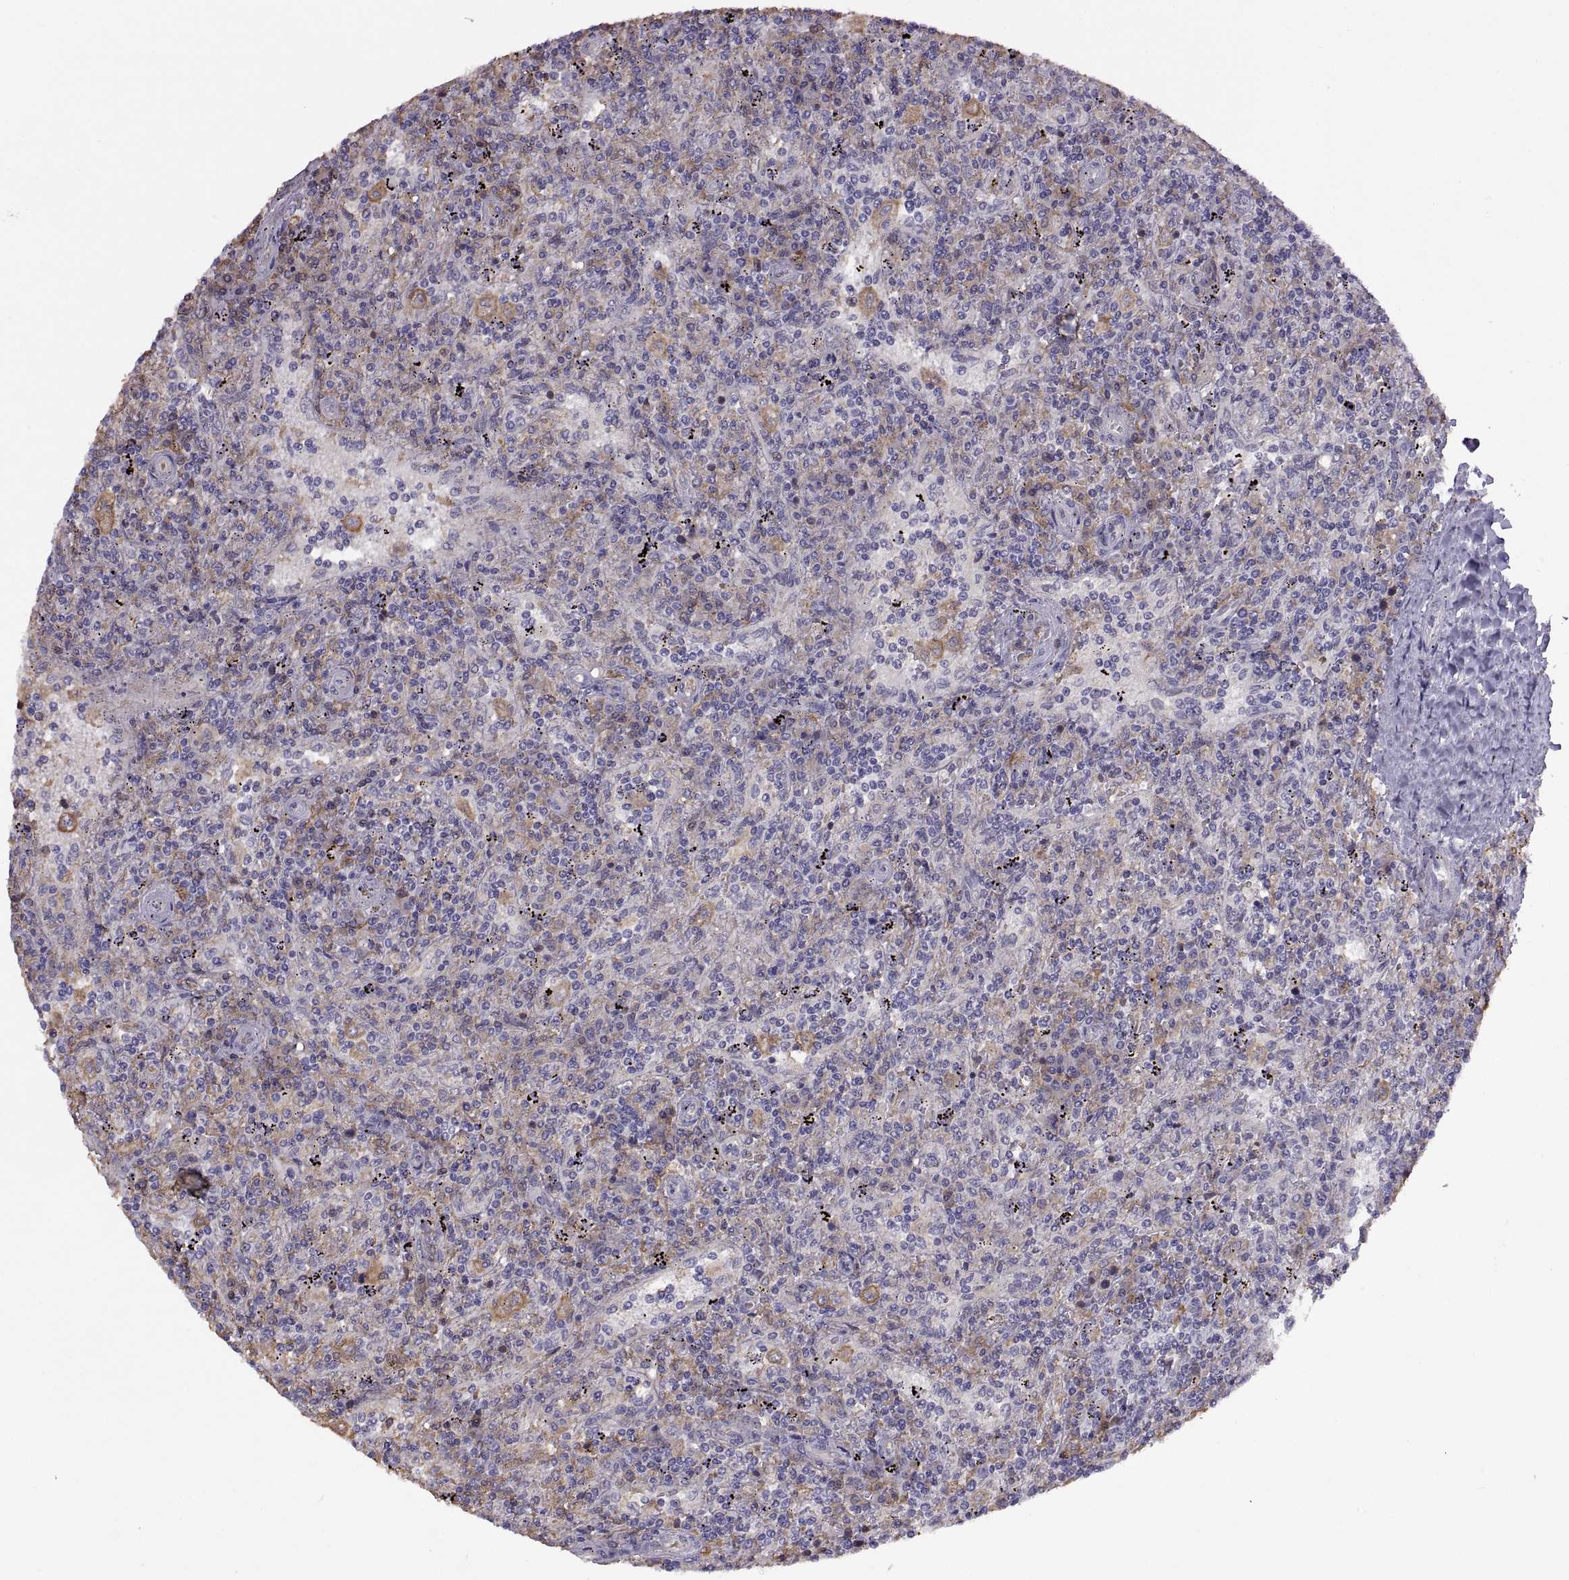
{"staining": {"intensity": "negative", "quantity": "none", "location": "none"}, "tissue": "lymphoma", "cell_type": "Tumor cells", "image_type": "cancer", "snomed": [{"axis": "morphology", "description": "Malignant lymphoma, non-Hodgkin's type, Low grade"}, {"axis": "topography", "description": "Spleen"}], "caption": "An image of human malignant lymphoma, non-Hodgkin's type (low-grade) is negative for staining in tumor cells.", "gene": "MEIOC", "patient": {"sex": "male", "age": 62}}